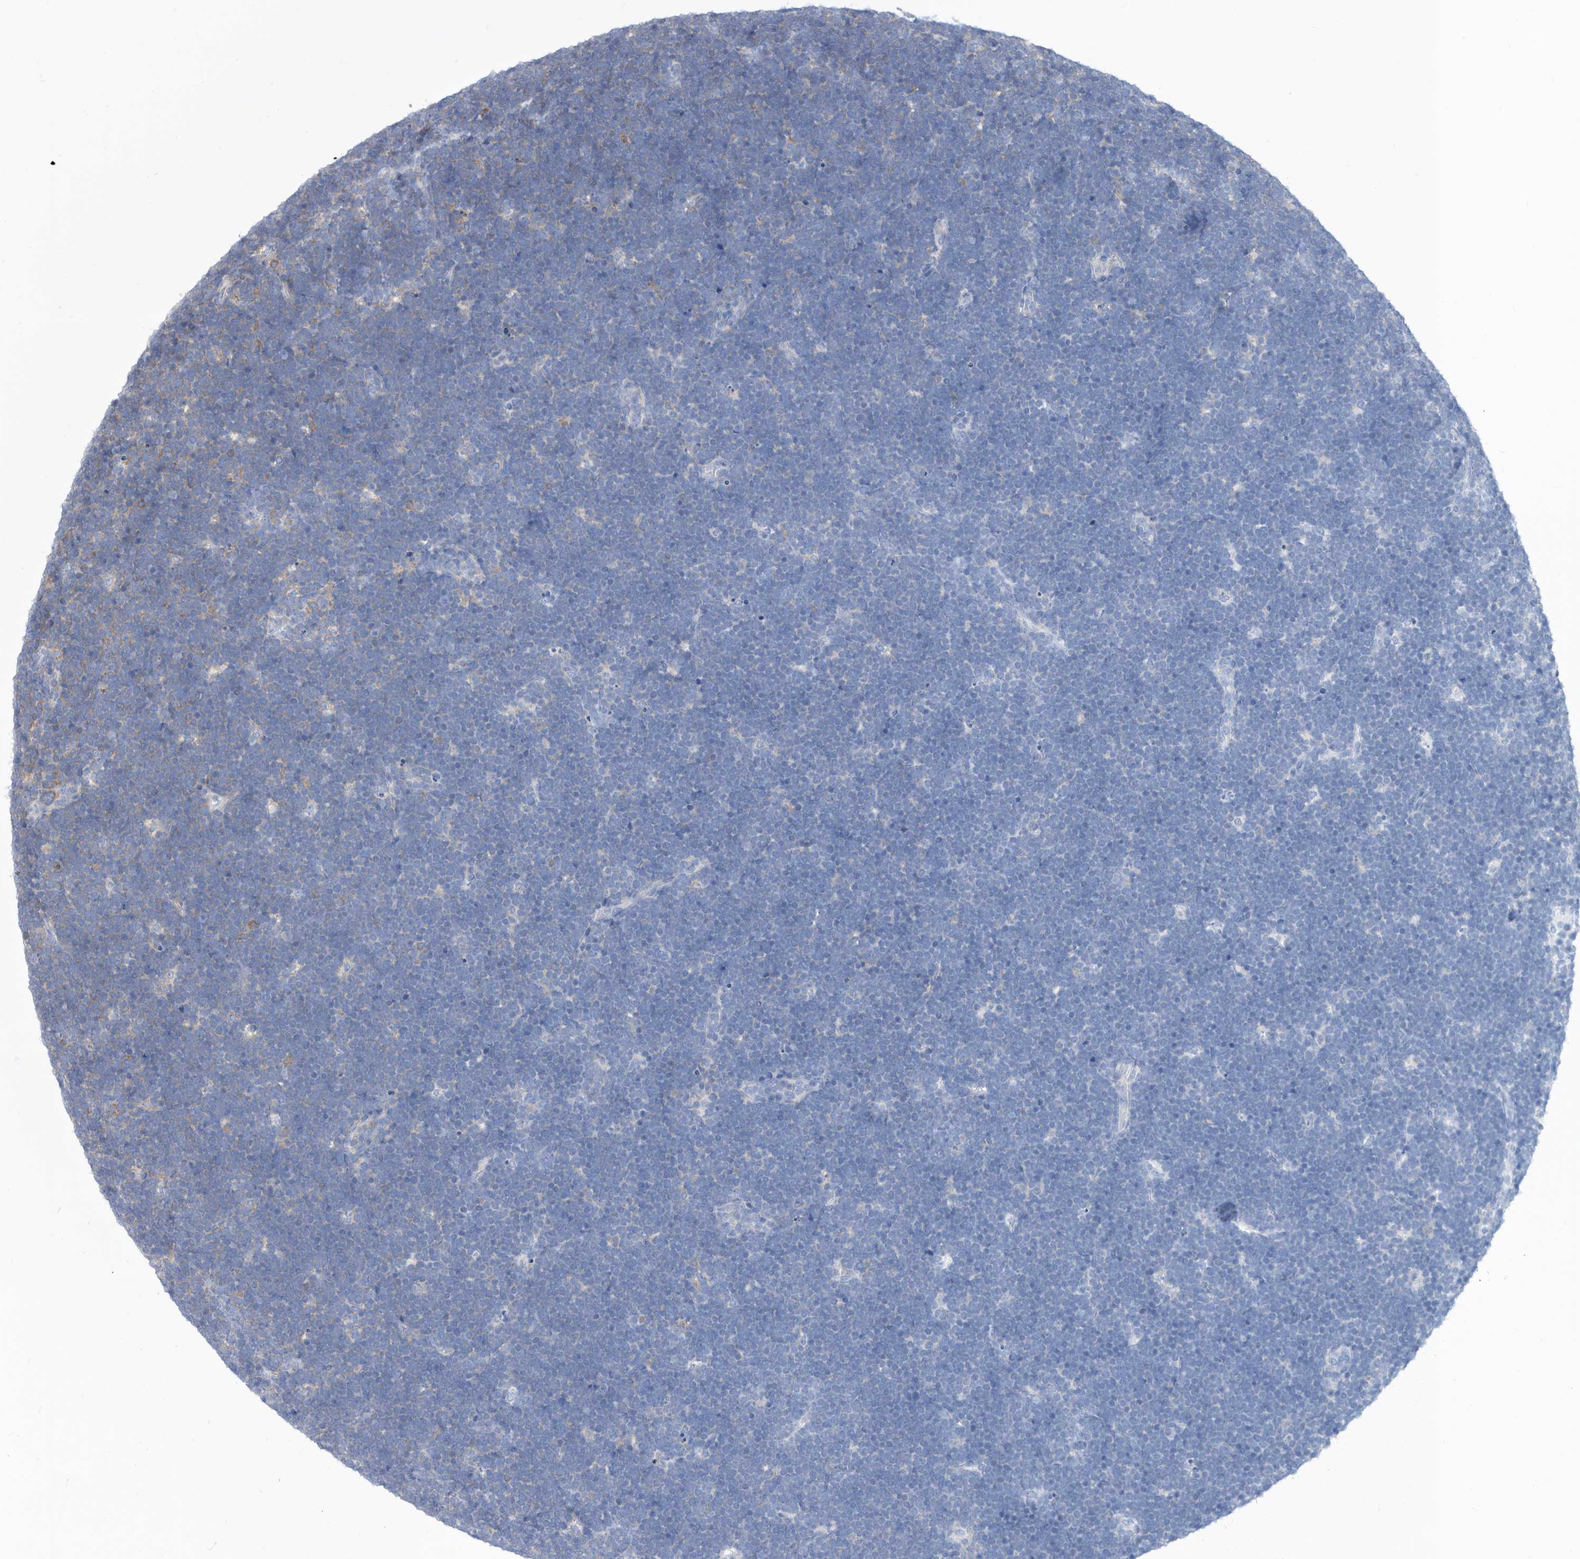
{"staining": {"intensity": "negative", "quantity": "none", "location": "none"}, "tissue": "lymphoma", "cell_type": "Tumor cells", "image_type": "cancer", "snomed": [{"axis": "morphology", "description": "Malignant lymphoma, non-Hodgkin's type, High grade"}, {"axis": "topography", "description": "Lymph node"}], "caption": "There is no significant positivity in tumor cells of lymphoma. (DAB immunohistochemistry (IHC), high magnification).", "gene": "SMG7", "patient": {"sex": "male", "age": 13}}